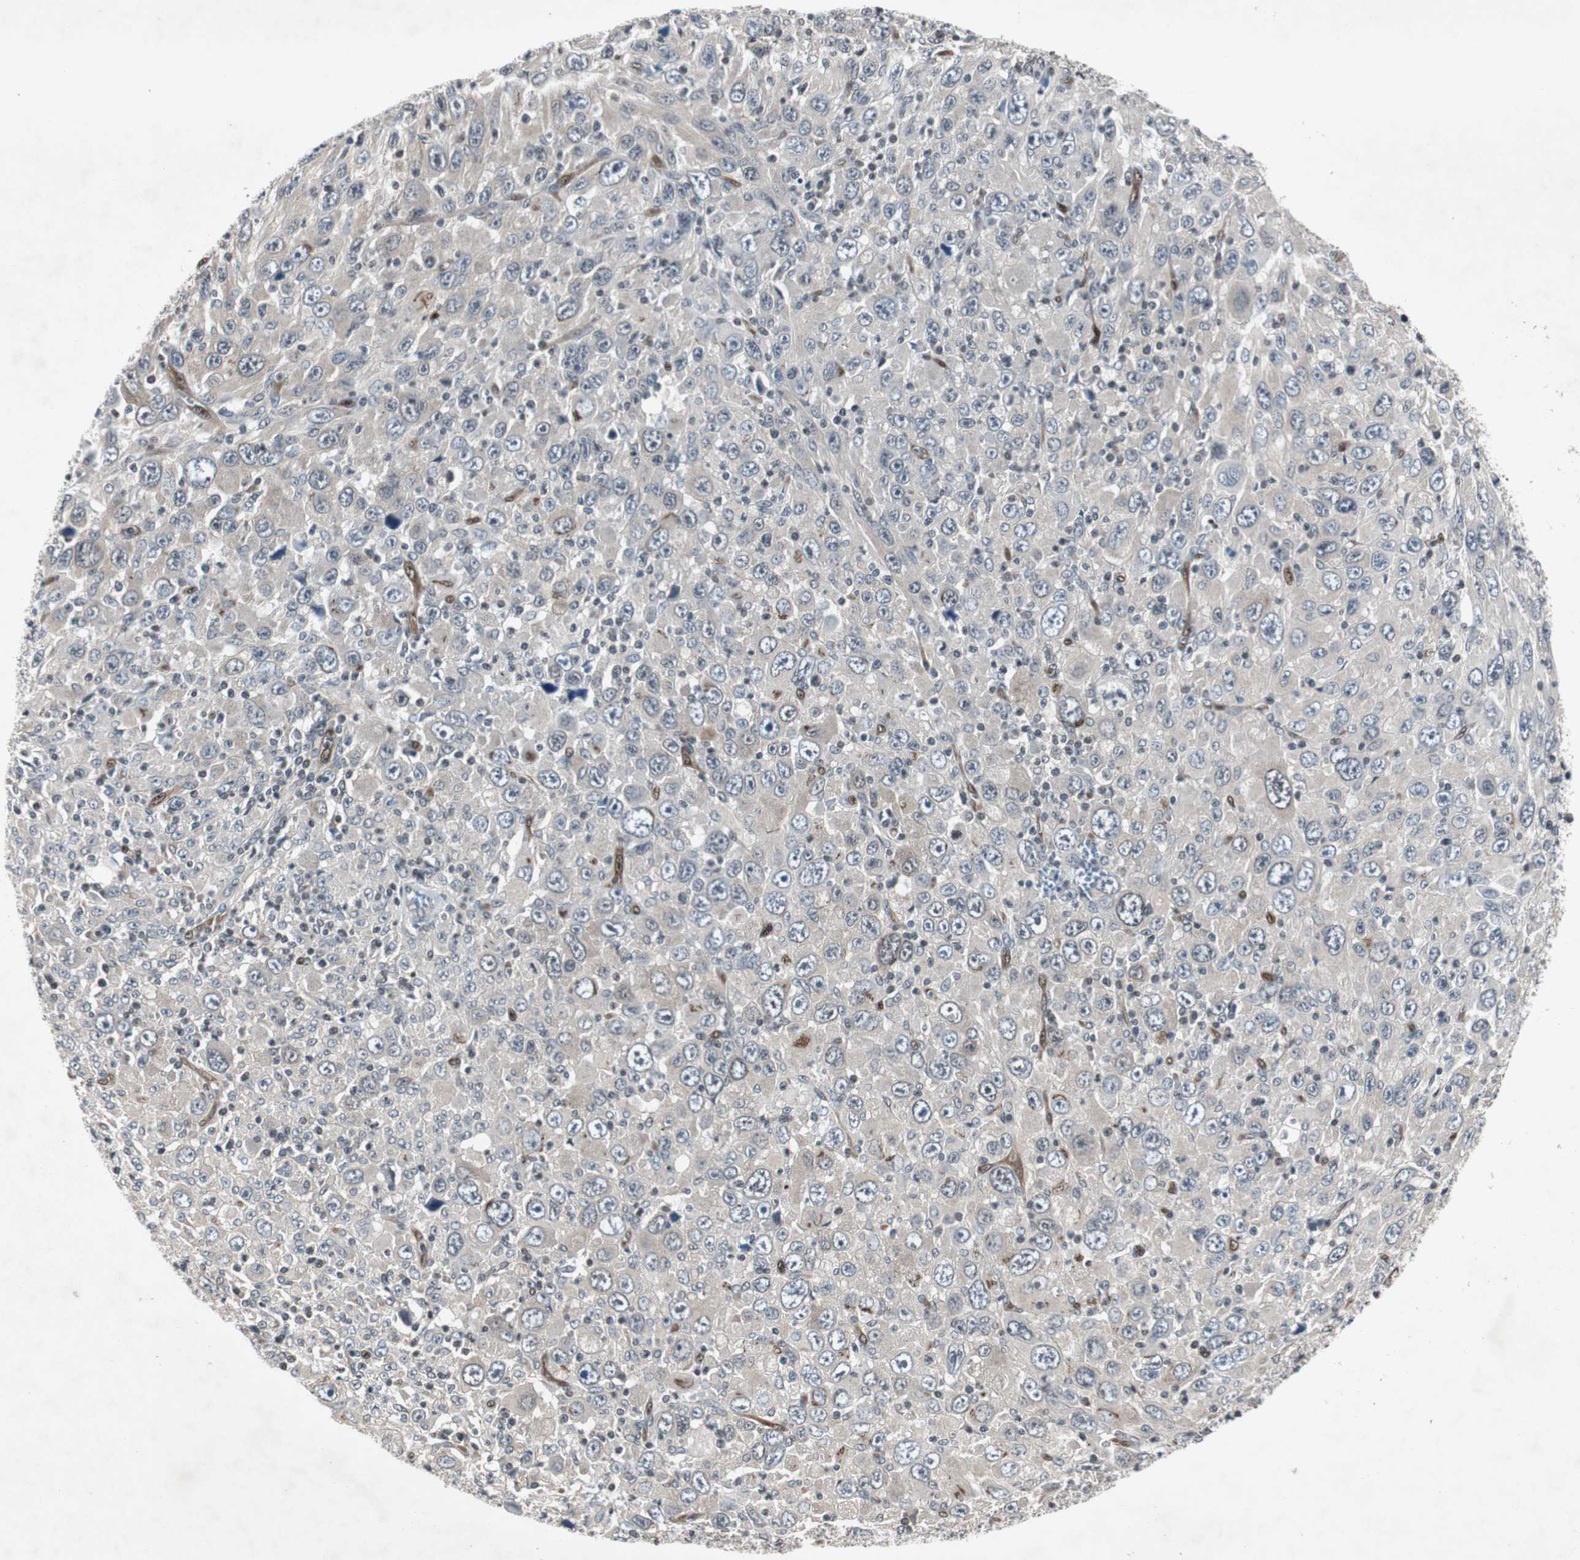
{"staining": {"intensity": "negative", "quantity": "none", "location": "none"}, "tissue": "melanoma", "cell_type": "Tumor cells", "image_type": "cancer", "snomed": [{"axis": "morphology", "description": "Malignant melanoma, Metastatic site"}, {"axis": "topography", "description": "Skin"}], "caption": "A high-resolution image shows IHC staining of malignant melanoma (metastatic site), which shows no significant positivity in tumor cells. (Stains: DAB (3,3'-diaminobenzidine) immunohistochemistry (IHC) with hematoxylin counter stain, Microscopy: brightfield microscopy at high magnification).", "gene": "SMAD1", "patient": {"sex": "female", "age": 56}}